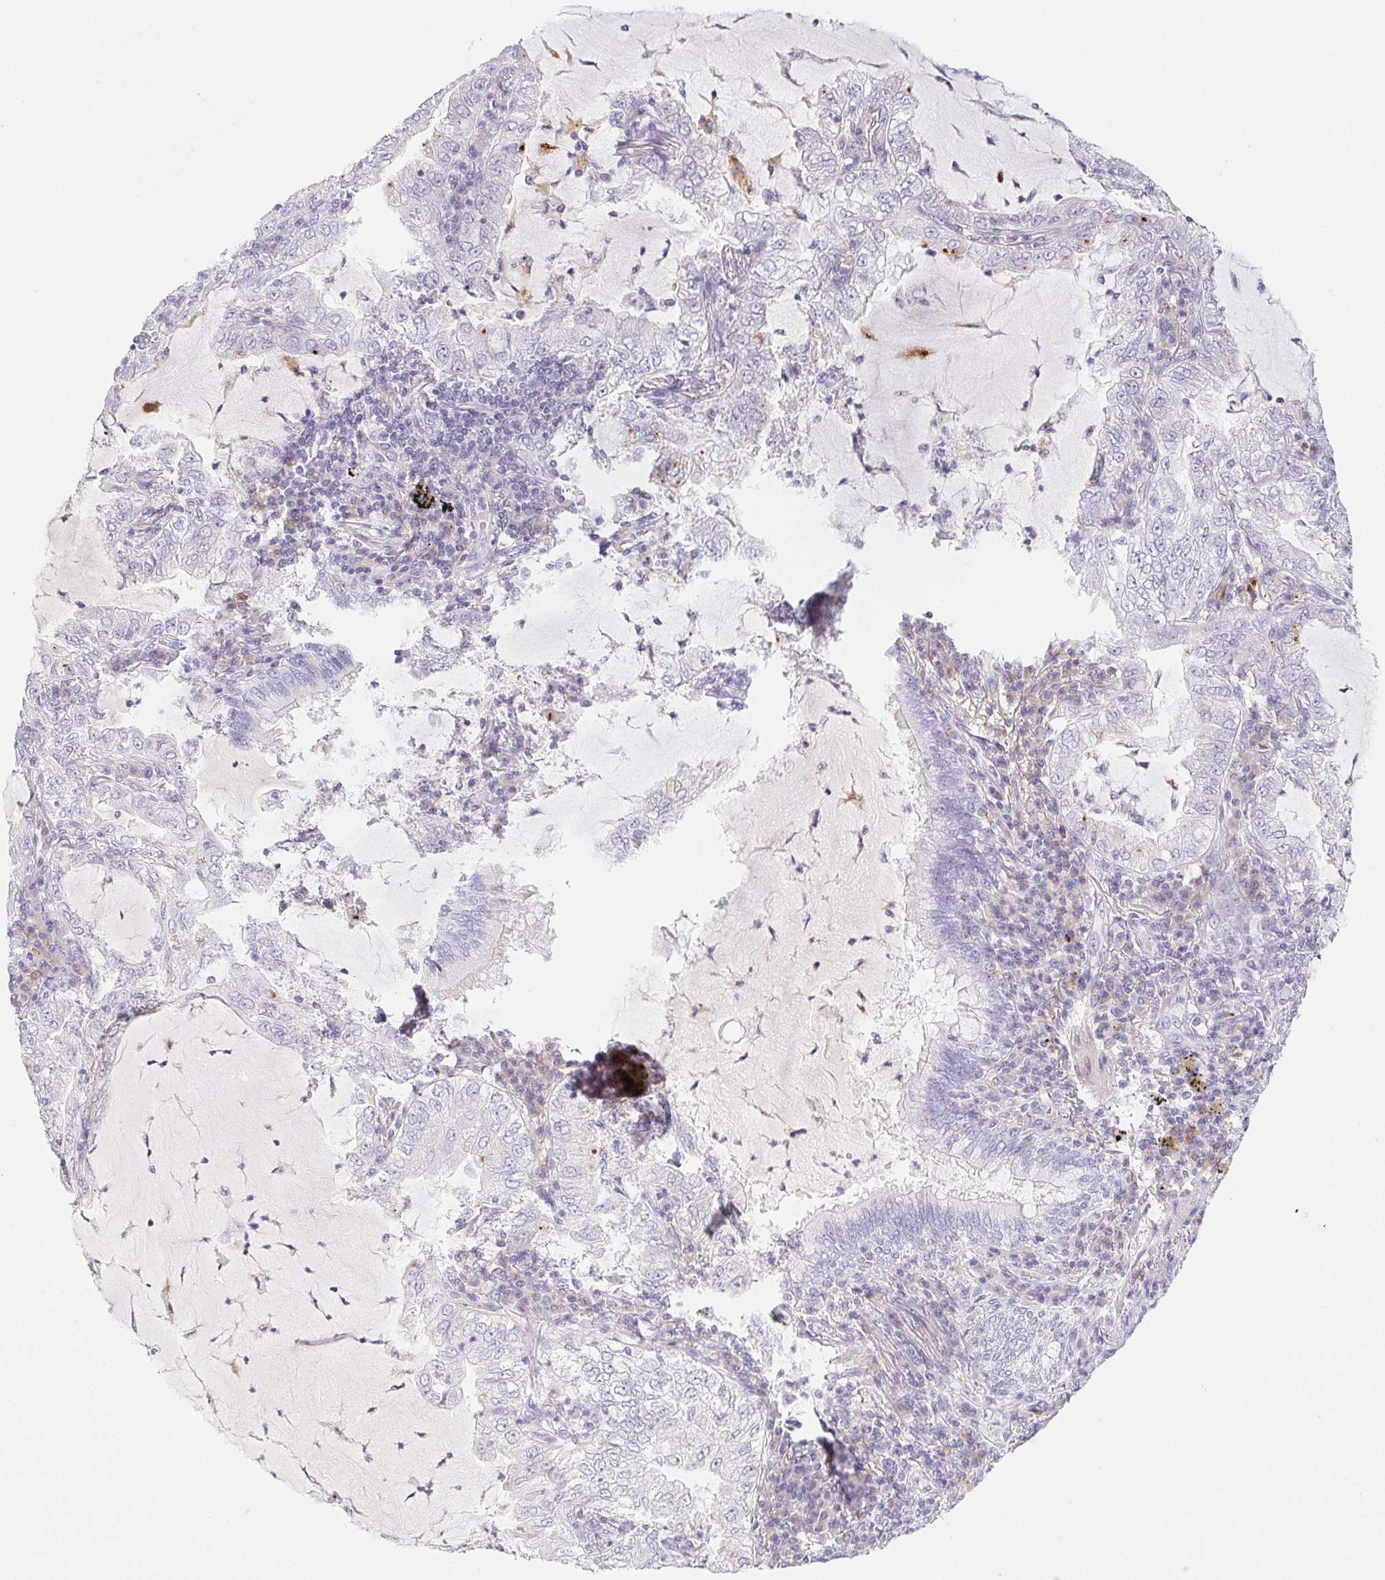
{"staining": {"intensity": "negative", "quantity": "none", "location": "none"}, "tissue": "lung cancer", "cell_type": "Tumor cells", "image_type": "cancer", "snomed": [{"axis": "morphology", "description": "Adenocarcinoma, NOS"}, {"axis": "topography", "description": "Lung"}], "caption": "The photomicrograph shows no staining of tumor cells in lung cancer (adenocarcinoma).", "gene": "ITIH2", "patient": {"sex": "female", "age": 73}}